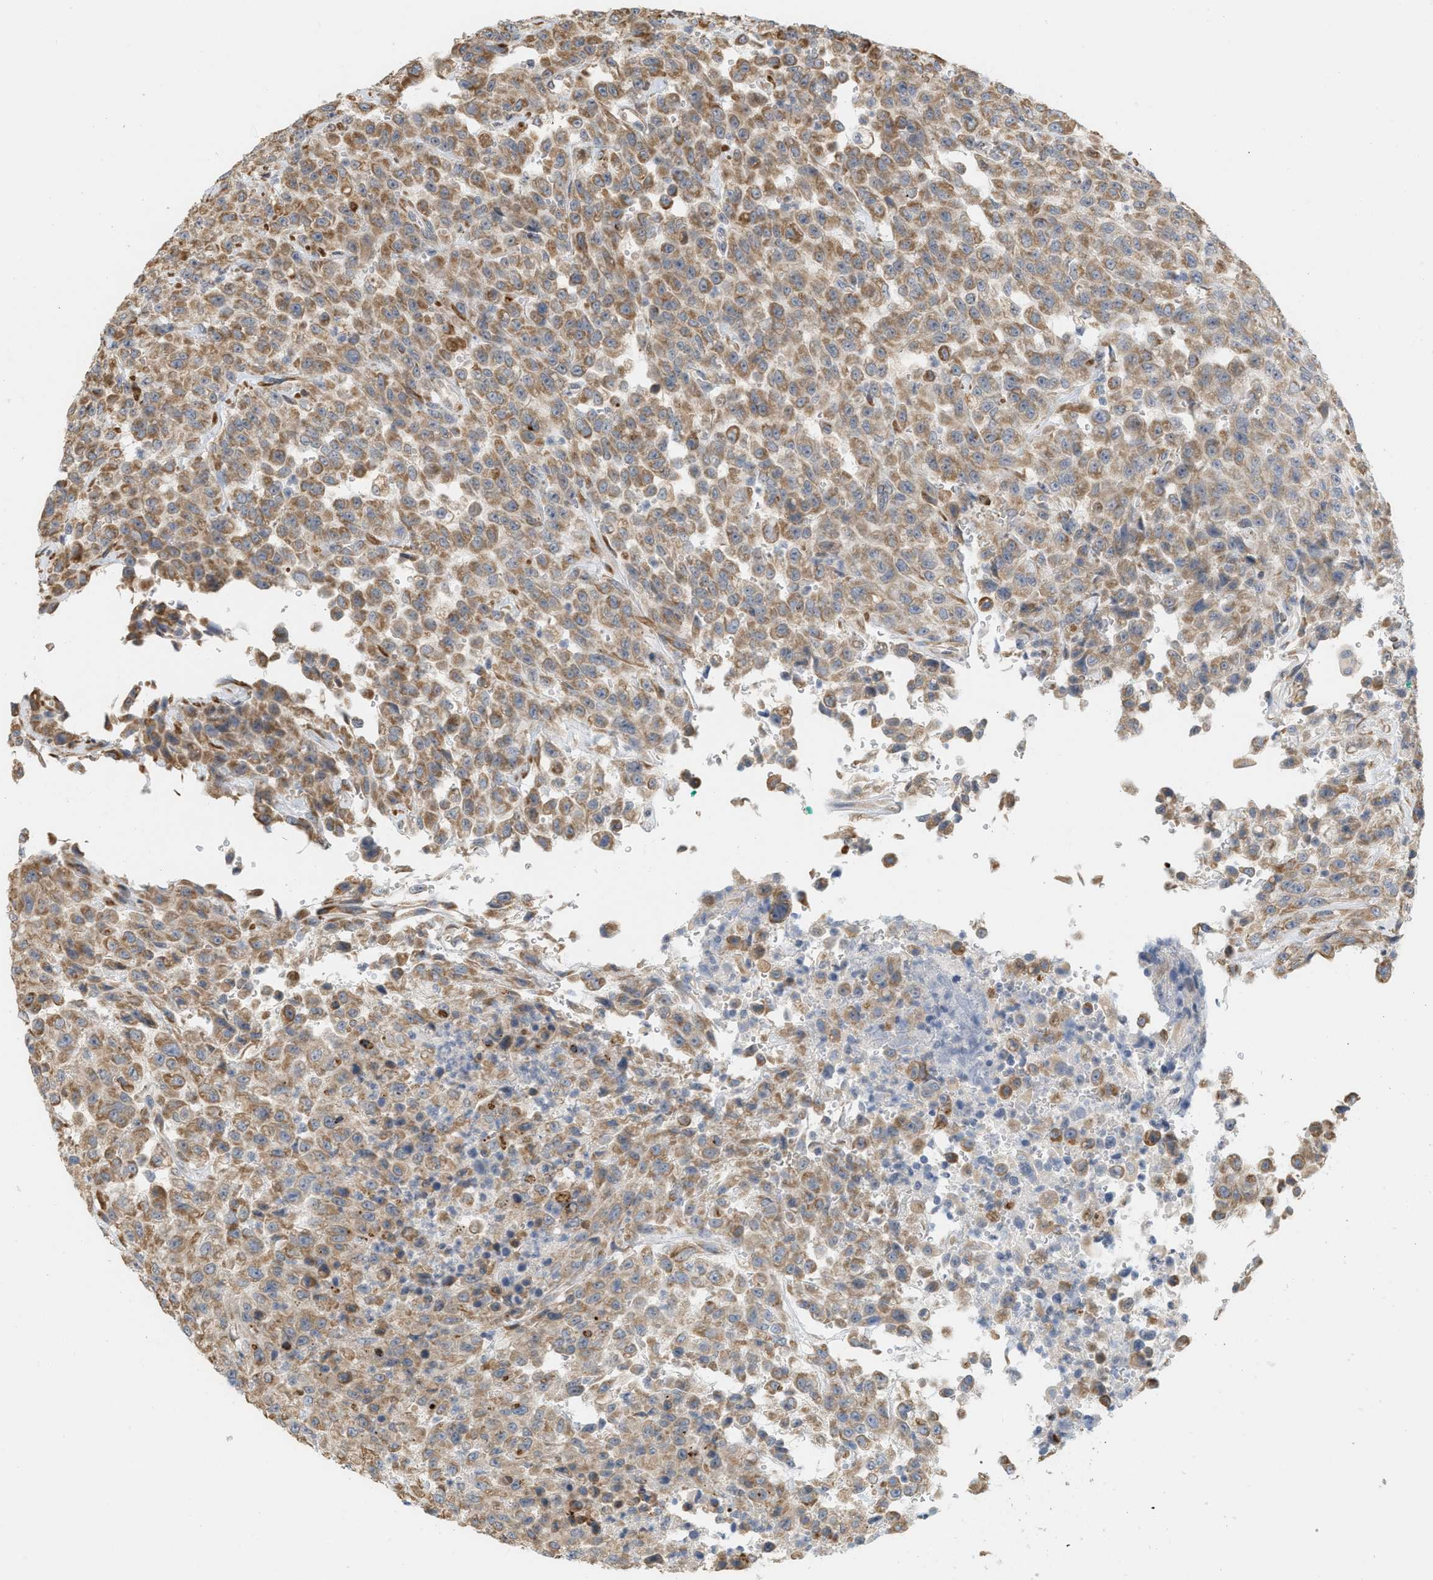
{"staining": {"intensity": "moderate", "quantity": ">75%", "location": "cytoplasmic/membranous"}, "tissue": "urothelial cancer", "cell_type": "Tumor cells", "image_type": "cancer", "snomed": [{"axis": "morphology", "description": "Urothelial carcinoma, High grade"}, {"axis": "topography", "description": "Urinary bladder"}], "caption": "Immunohistochemistry (IHC) micrograph of neoplastic tissue: human urothelial carcinoma (high-grade) stained using immunohistochemistry exhibits medium levels of moderate protein expression localized specifically in the cytoplasmic/membranous of tumor cells, appearing as a cytoplasmic/membranous brown color.", "gene": "SVOP", "patient": {"sex": "male", "age": 46}}